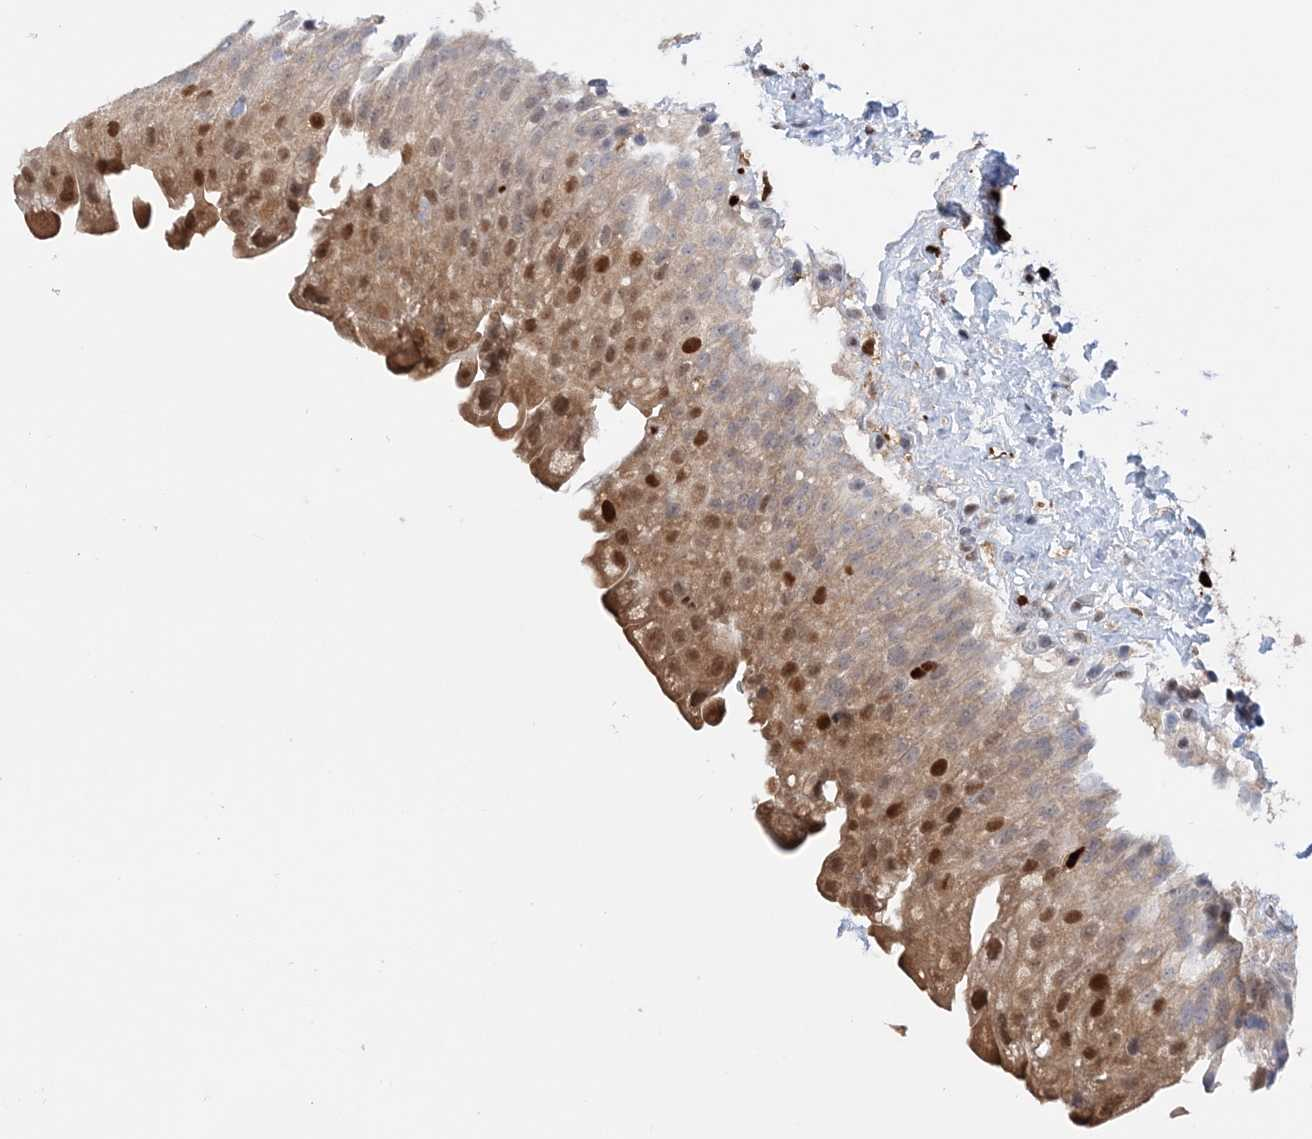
{"staining": {"intensity": "moderate", "quantity": ">75%", "location": "cytoplasmic/membranous,nuclear"}, "tissue": "urinary bladder", "cell_type": "Urothelial cells", "image_type": "normal", "snomed": [{"axis": "morphology", "description": "Normal tissue, NOS"}, {"axis": "topography", "description": "Urinary bladder"}], "caption": "Urothelial cells exhibit medium levels of moderate cytoplasmic/membranous,nuclear positivity in about >75% of cells in benign urinary bladder.", "gene": "NIT2", "patient": {"sex": "female", "age": 27}}